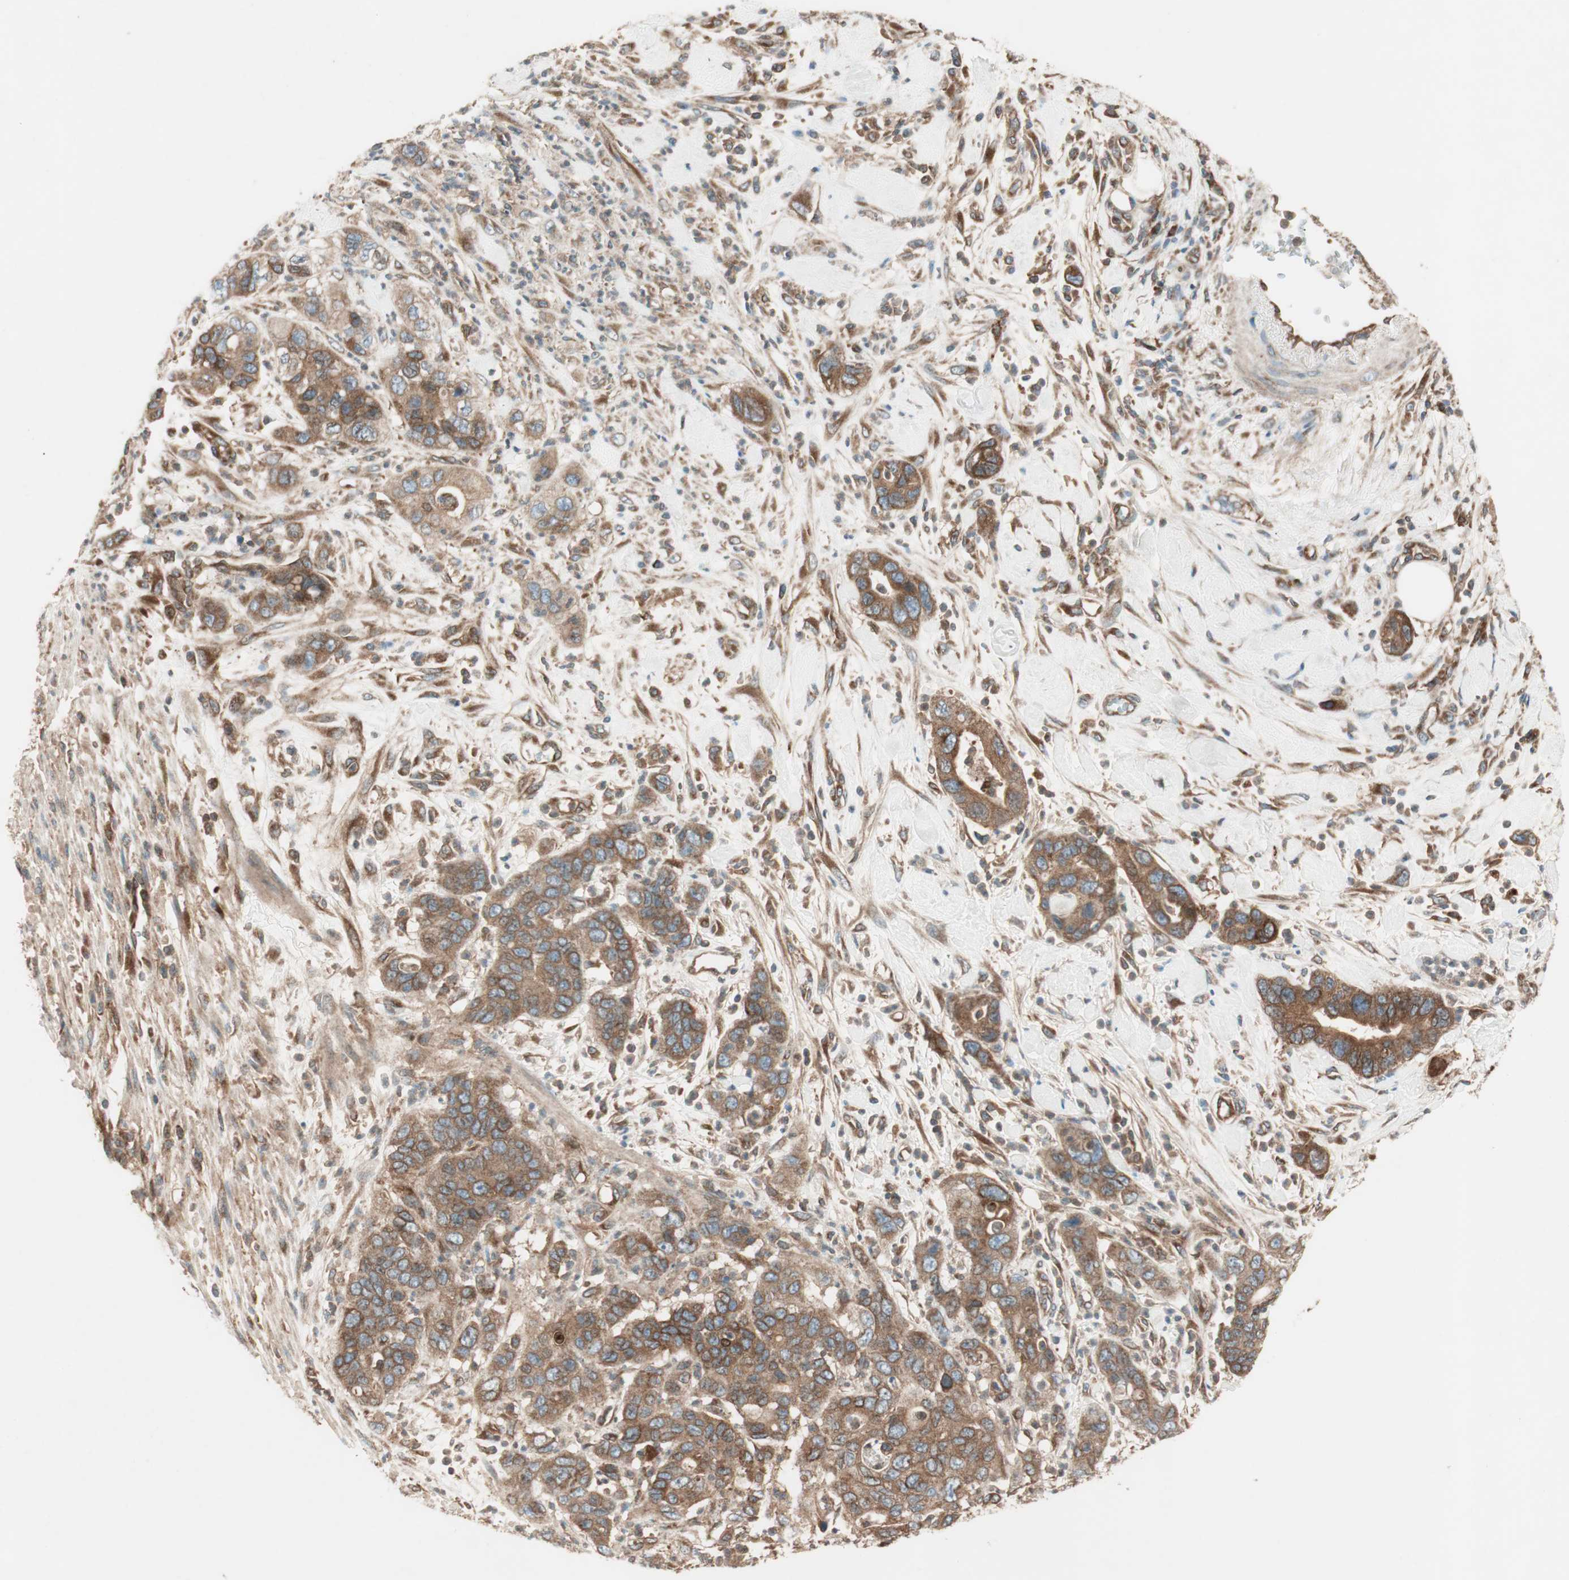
{"staining": {"intensity": "moderate", "quantity": ">75%", "location": "cytoplasmic/membranous"}, "tissue": "pancreatic cancer", "cell_type": "Tumor cells", "image_type": "cancer", "snomed": [{"axis": "morphology", "description": "Adenocarcinoma, NOS"}, {"axis": "topography", "description": "Pancreas"}], "caption": "Protein analysis of pancreatic cancer tissue shows moderate cytoplasmic/membranous expression in approximately >75% of tumor cells. (DAB (3,3'-diaminobenzidine) IHC with brightfield microscopy, high magnification).", "gene": "RAB5A", "patient": {"sex": "female", "age": 71}}